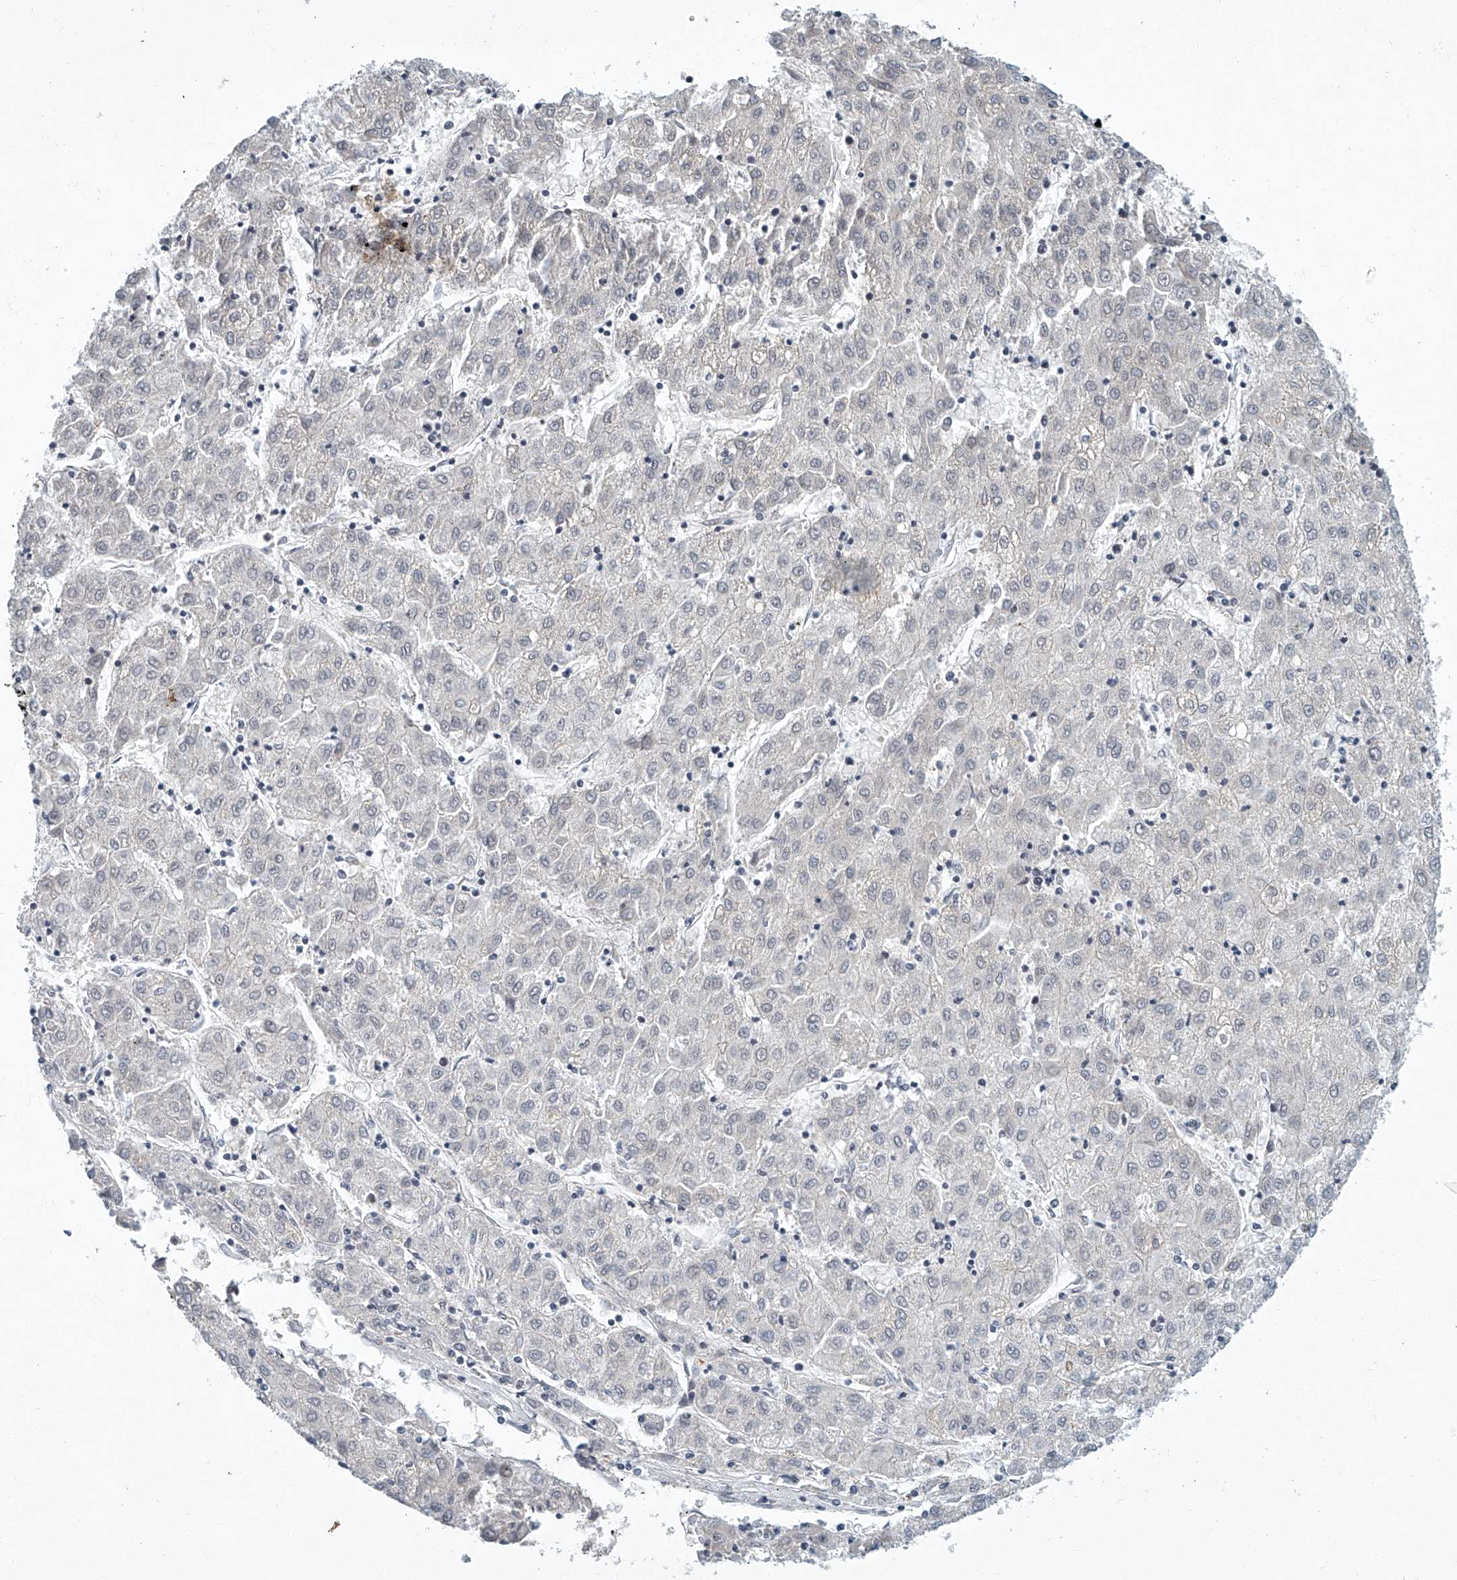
{"staining": {"intensity": "negative", "quantity": "none", "location": "none"}, "tissue": "liver cancer", "cell_type": "Tumor cells", "image_type": "cancer", "snomed": [{"axis": "morphology", "description": "Carcinoma, Hepatocellular, NOS"}, {"axis": "topography", "description": "Liver"}], "caption": "Histopathology image shows no significant protein staining in tumor cells of liver cancer.", "gene": "TFDP1", "patient": {"sex": "male", "age": 72}}